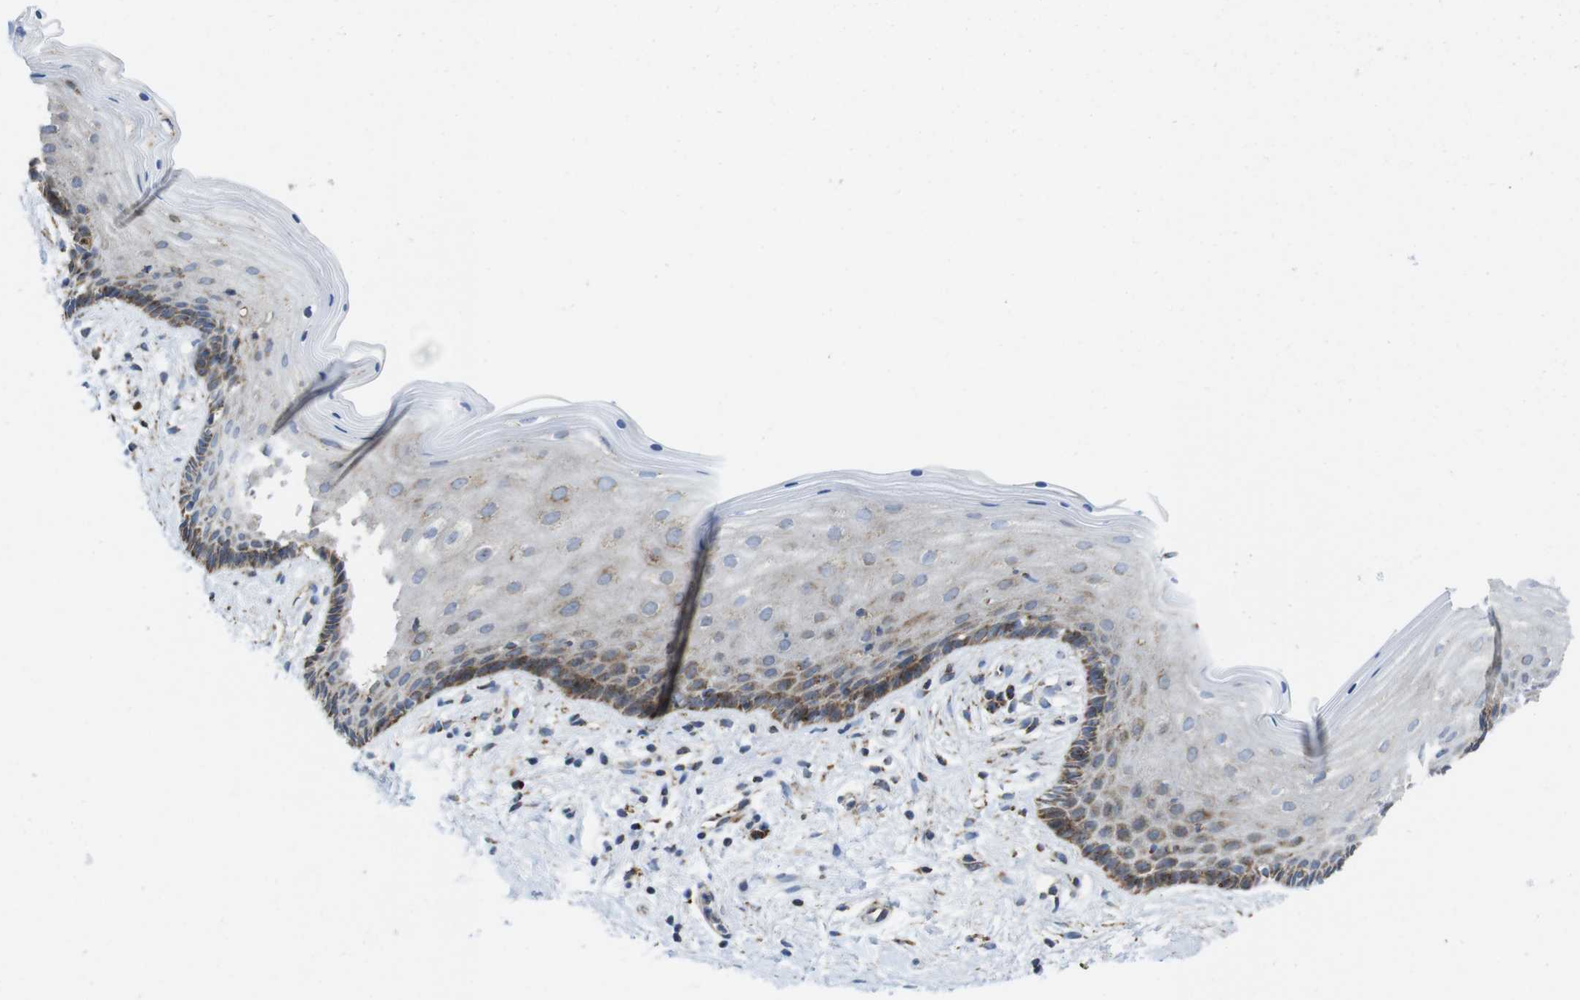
{"staining": {"intensity": "moderate", "quantity": "<25%", "location": "cytoplasmic/membranous"}, "tissue": "vagina", "cell_type": "Squamous epithelial cells", "image_type": "normal", "snomed": [{"axis": "morphology", "description": "Normal tissue, NOS"}, {"axis": "topography", "description": "Vagina"}], "caption": "Immunohistochemical staining of normal vagina reveals low levels of moderate cytoplasmic/membranous staining in approximately <25% of squamous epithelial cells. Nuclei are stained in blue.", "gene": "TMEM192", "patient": {"sex": "female", "age": 44}}